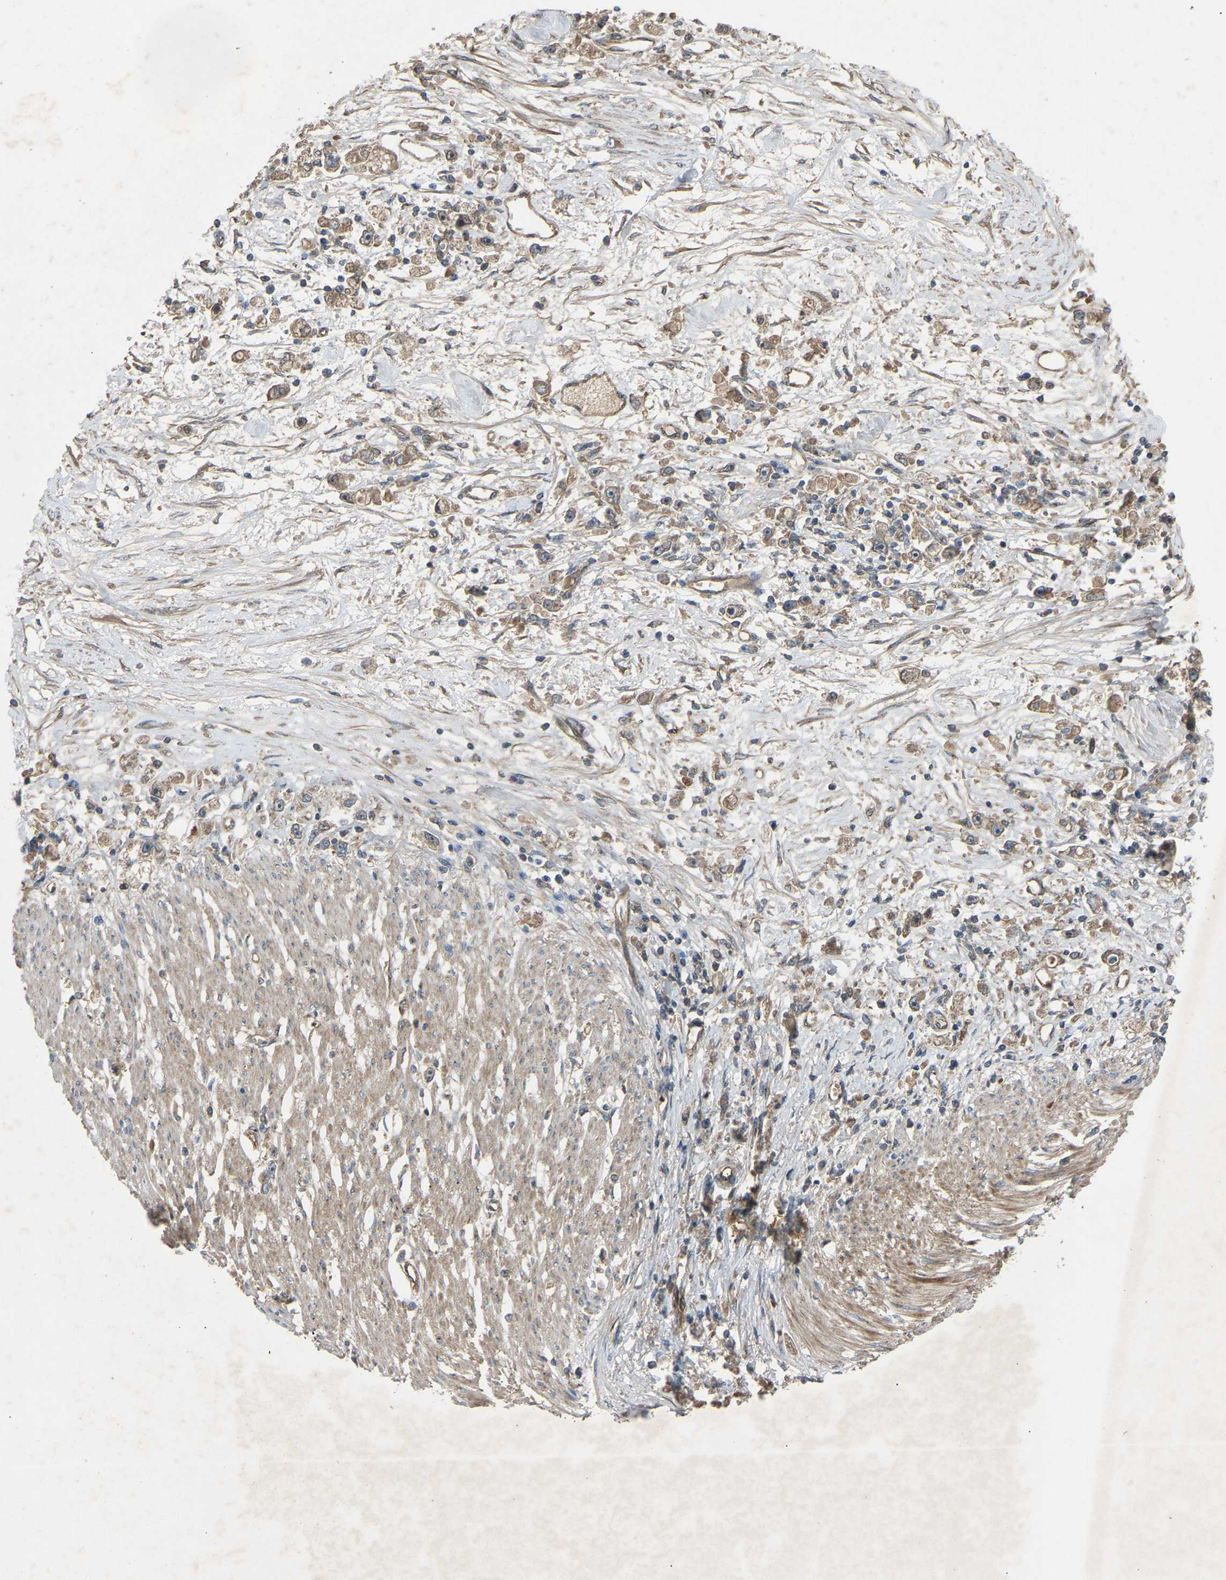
{"staining": {"intensity": "weak", "quantity": ">75%", "location": "cytoplasmic/membranous"}, "tissue": "stomach cancer", "cell_type": "Tumor cells", "image_type": "cancer", "snomed": [{"axis": "morphology", "description": "Adenocarcinoma, NOS"}, {"axis": "topography", "description": "Stomach"}], "caption": "High-magnification brightfield microscopy of stomach adenocarcinoma stained with DAB (brown) and counterstained with hematoxylin (blue). tumor cells exhibit weak cytoplasmic/membranous staining is appreciated in about>75% of cells. (Brightfield microscopy of DAB IHC at high magnification).", "gene": "GAS2L1", "patient": {"sex": "female", "age": 59}}